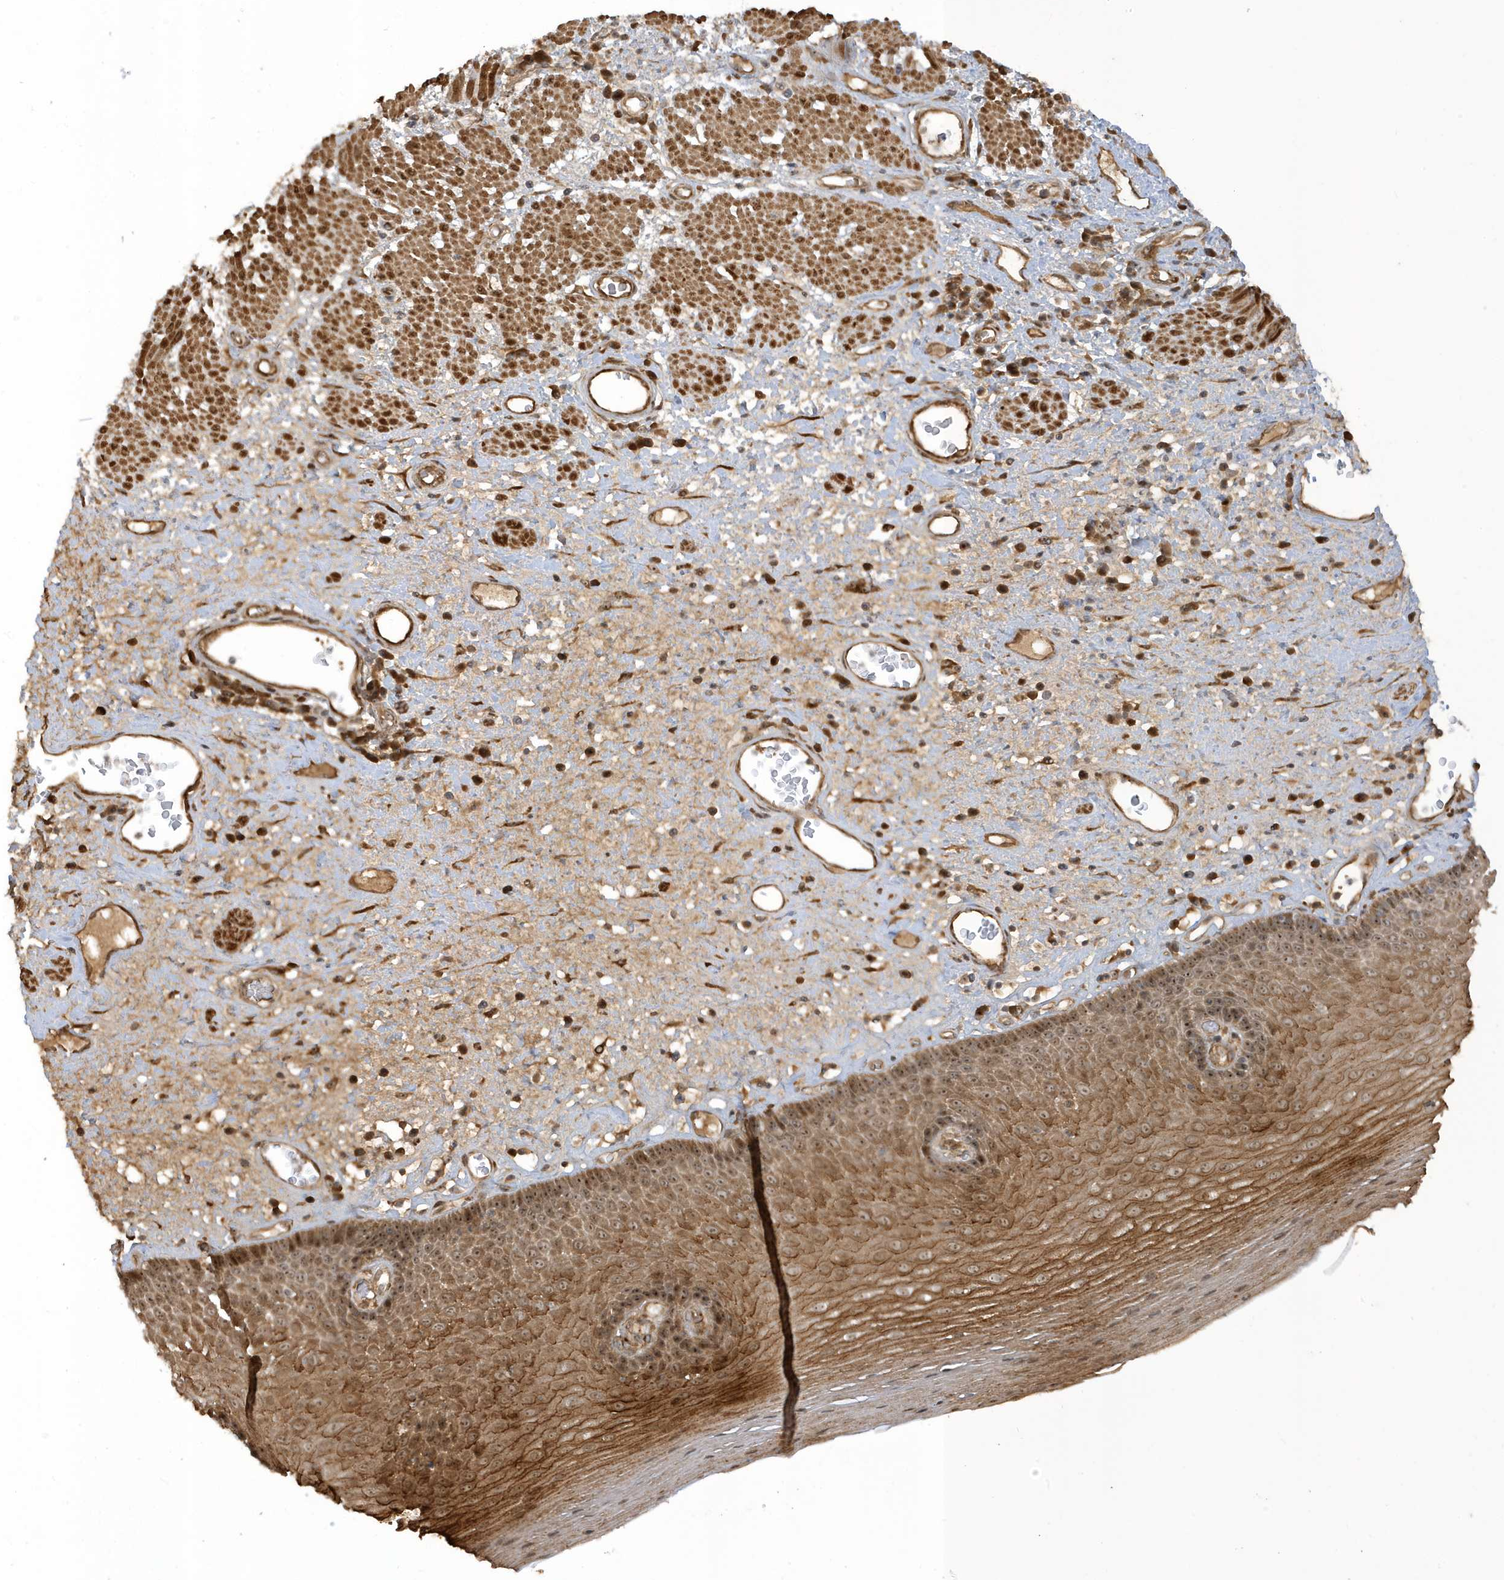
{"staining": {"intensity": "strong", "quantity": ">75%", "location": "cytoplasmic/membranous,nuclear"}, "tissue": "esophagus", "cell_type": "Squamous epithelial cells", "image_type": "normal", "snomed": [{"axis": "morphology", "description": "Normal tissue, NOS"}, {"axis": "morphology", "description": "Adenocarcinoma, NOS"}, {"axis": "topography", "description": "Esophagus"}], "caption": "High-magnification brightfield microscopy of normal esophagus stained with DAB (3,3'-diaminobenzidine) (brown) and counterstained with hematoxylin (blue). squamous epithelial cells exhibit strong cytoplasmic/membranous,nuclear expression is identified in approximately>75% of cells. (brown staining indicates protein expression, while blue staining denotes nuclei).", "gene": "ECM2", "patient": {"sex": "male", "age": 62}}